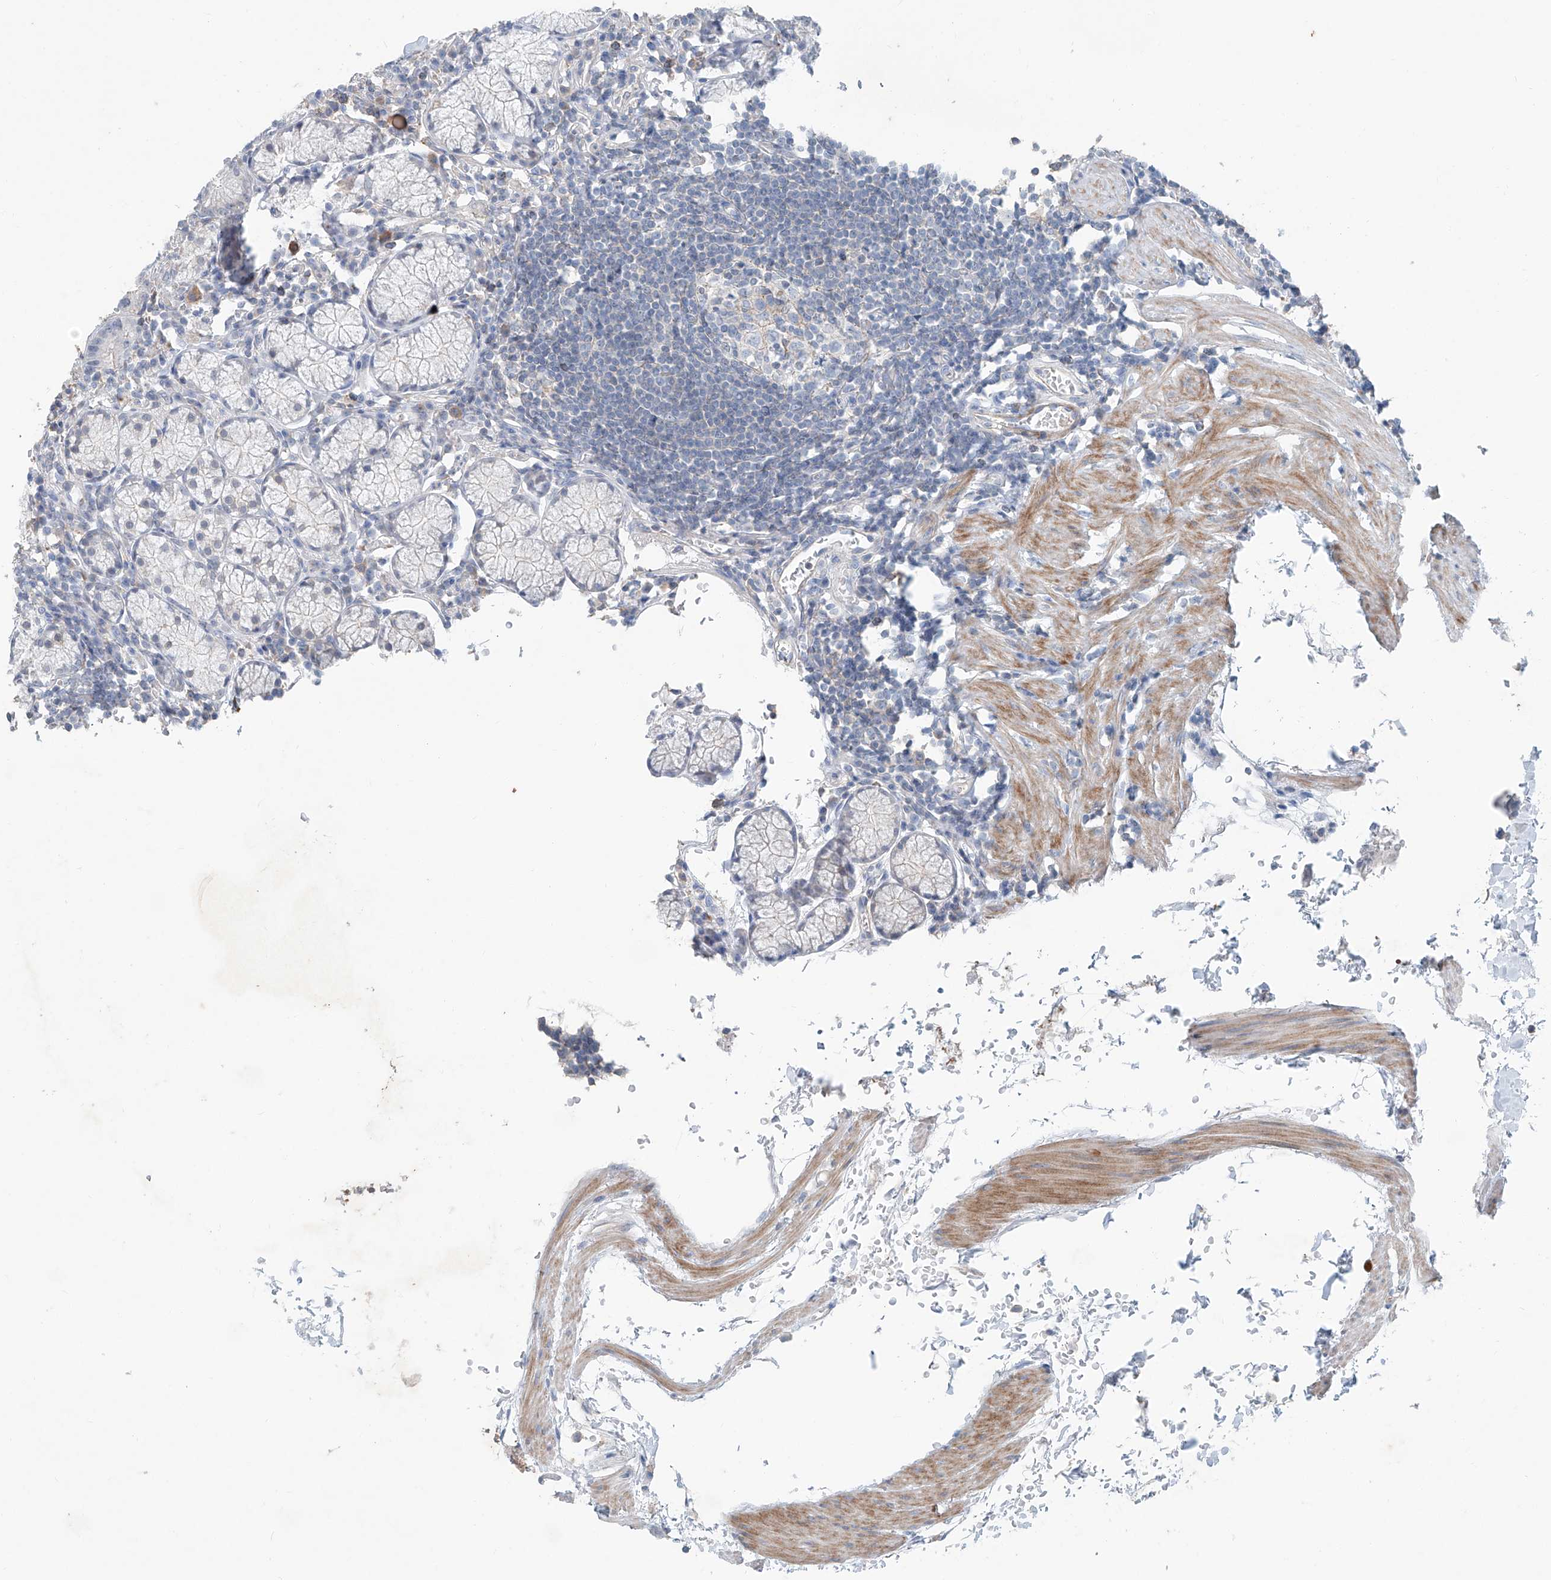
{"staining": {"intensity": "negative", "quantity": "none", "location": "none"}, "tissue": "stomach", "cell_type": "Glandular cells", "image_type": "normal", "snomed": [{"axis": "morphology", "description": "Normal tissue, NOS"}, {"axis": "topography", "description": "Stomach"}], "caption": "Stomach was stained to show a protein in brown. There is no significant positivity in glandular cells. (DAB (3,3'-diaminobenzidine) immunohistochemistry (IHC), high magnification).", "gene": "ANKRD34A", "patient": {"sex": "male", "age": 55}}